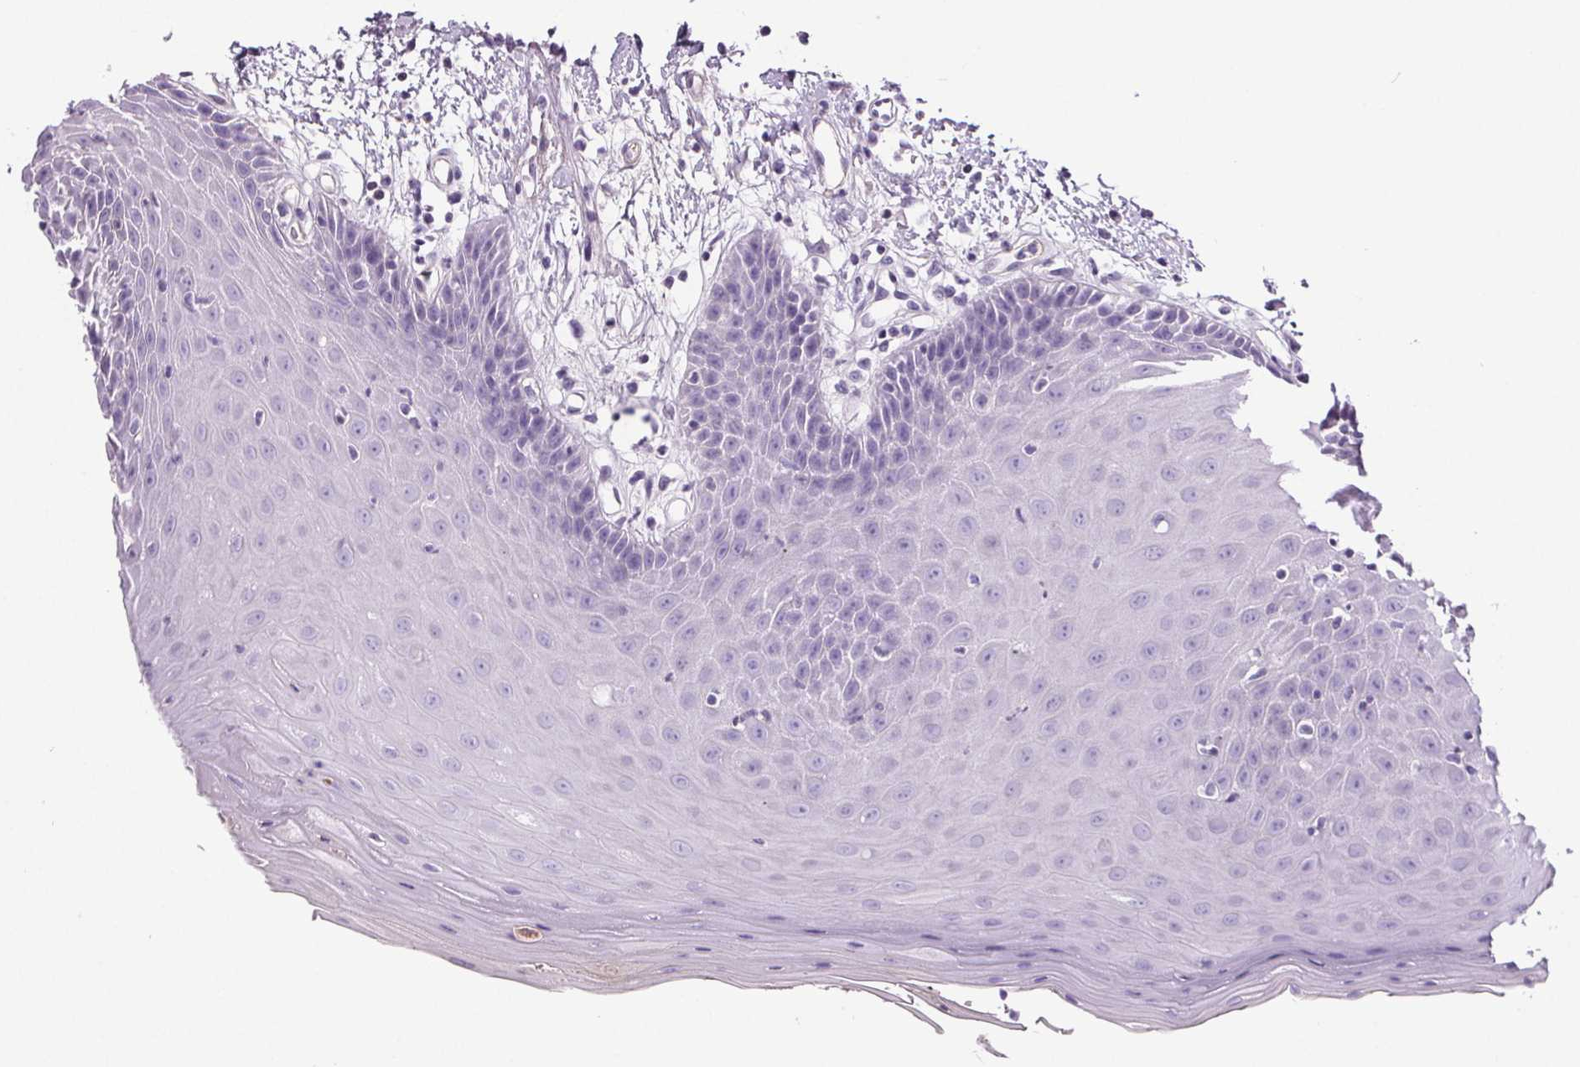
{"staining": {"intensity": "negative", "quantity": "none", "location": "none"}, "tissue": "oral mucosa", "cell_type": "Squamous epithelial cells", "image_type": "normal", "snomed": [{"axis": "morphology", "description": "Normal tissue, NOS"}, {"axis": "topography", "description": "Oral tissue"}, {"axis": "topography", "description": "Tounge, NOS"}], "caption": "This is a micrograph of immunohistochemistry (IHC) staining of benign oral mucosa, which shows no expression in squamous epithelial cells.", "gene": "CD5L", "patient": {"sex": "female", "age": 59}}